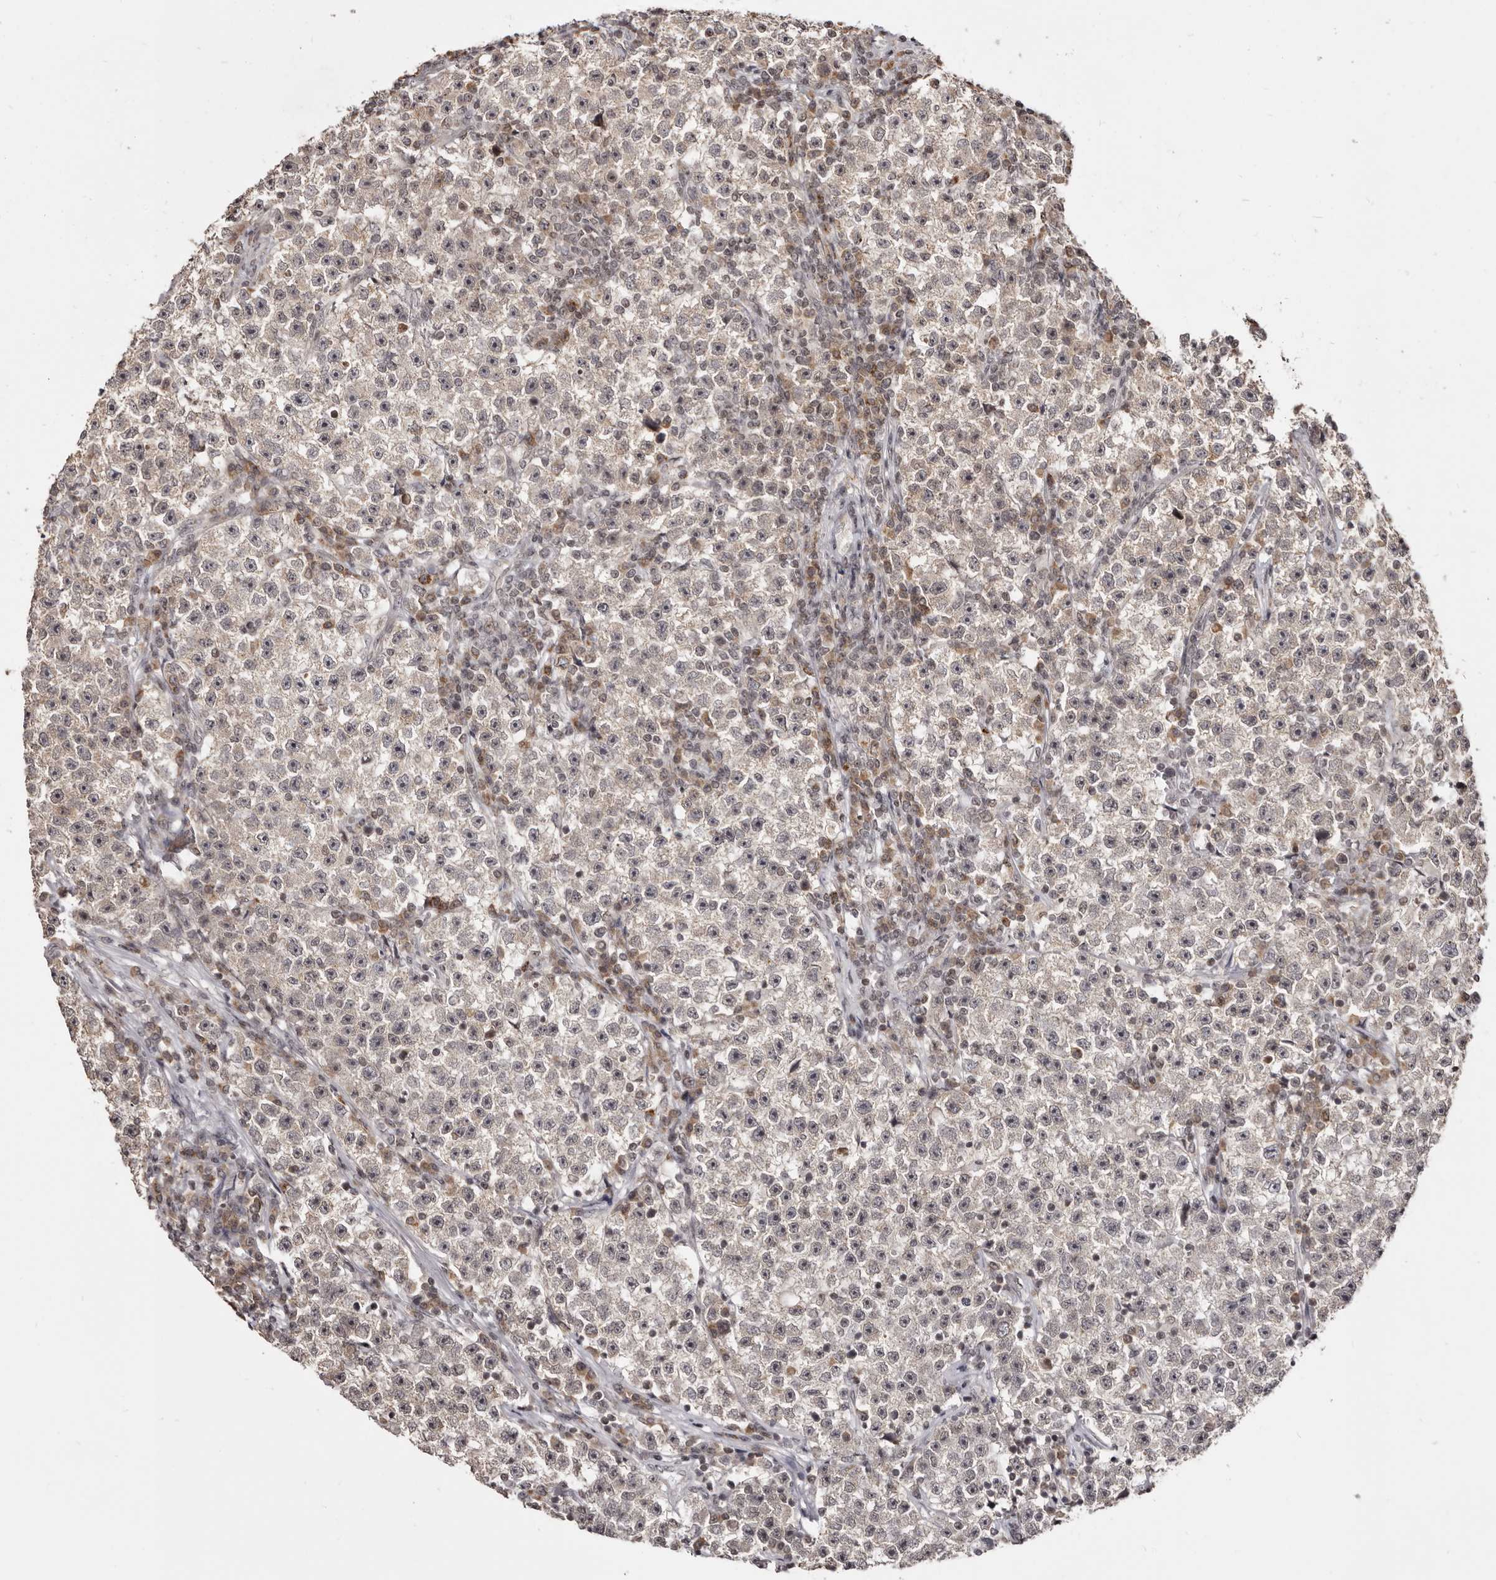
{"staining": {"intensity": "negative", "quantity": "none", "location": "none"}, "tissue": "testis cancer", "cell_type": "Tumor cells", "image_type": "cancer", "snomed": [{"axis": "morphology", "description": "Seminoma, NOS"}, {"axis": "topography", "description": "Testis"}], "caption": "Protein analysis of testis cancer shows no significant staining in tumor cells.", "gene": "THUMPD1", "patient": {"sex": "male", "age": 22}}